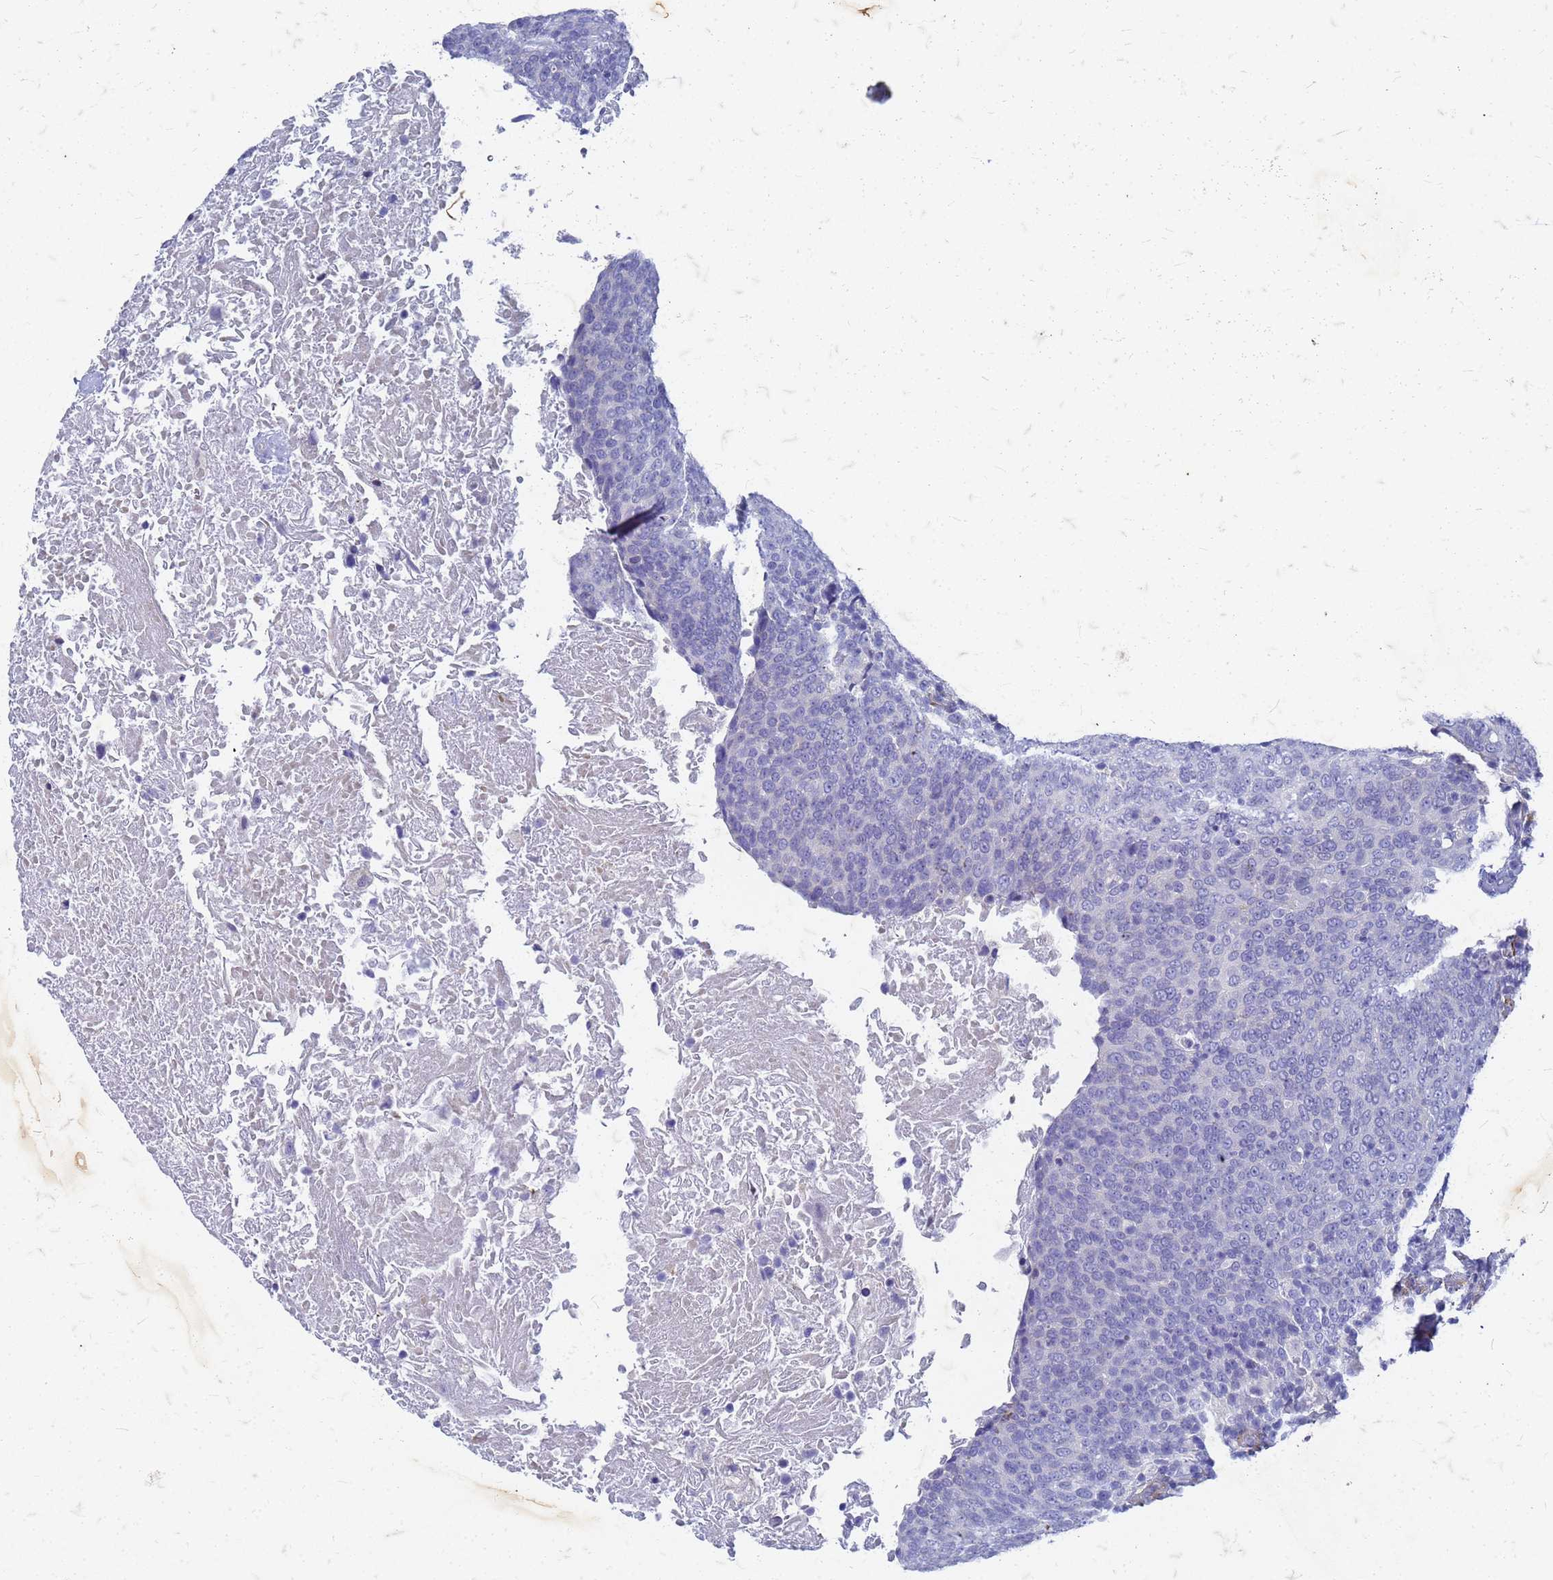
{"staining": {"intensity": "negative", "quantity": "none", "location": "none"}, "tissue": "head and neck cancer", "cell_type": "Tumor cells", "image_type": "cancer", "snomed": [{"axis": "morphology", "description": "Squamous cell carcinoma, NOS"}, {"axis": "morphology", "description": "Squamous cell carcinoma, metastatic, NOS"}, {"axis": "topography", "description": "Lymph node"}, {"axis": "topography", "description": "Head-Neck"}], "caption": "The micrograph demonstrates no significant staining in tumor cells of squamous cell carcinoma (head and neck).", "gene": "TRIM64B", "patient": {"sex": "male", "age": 62}}